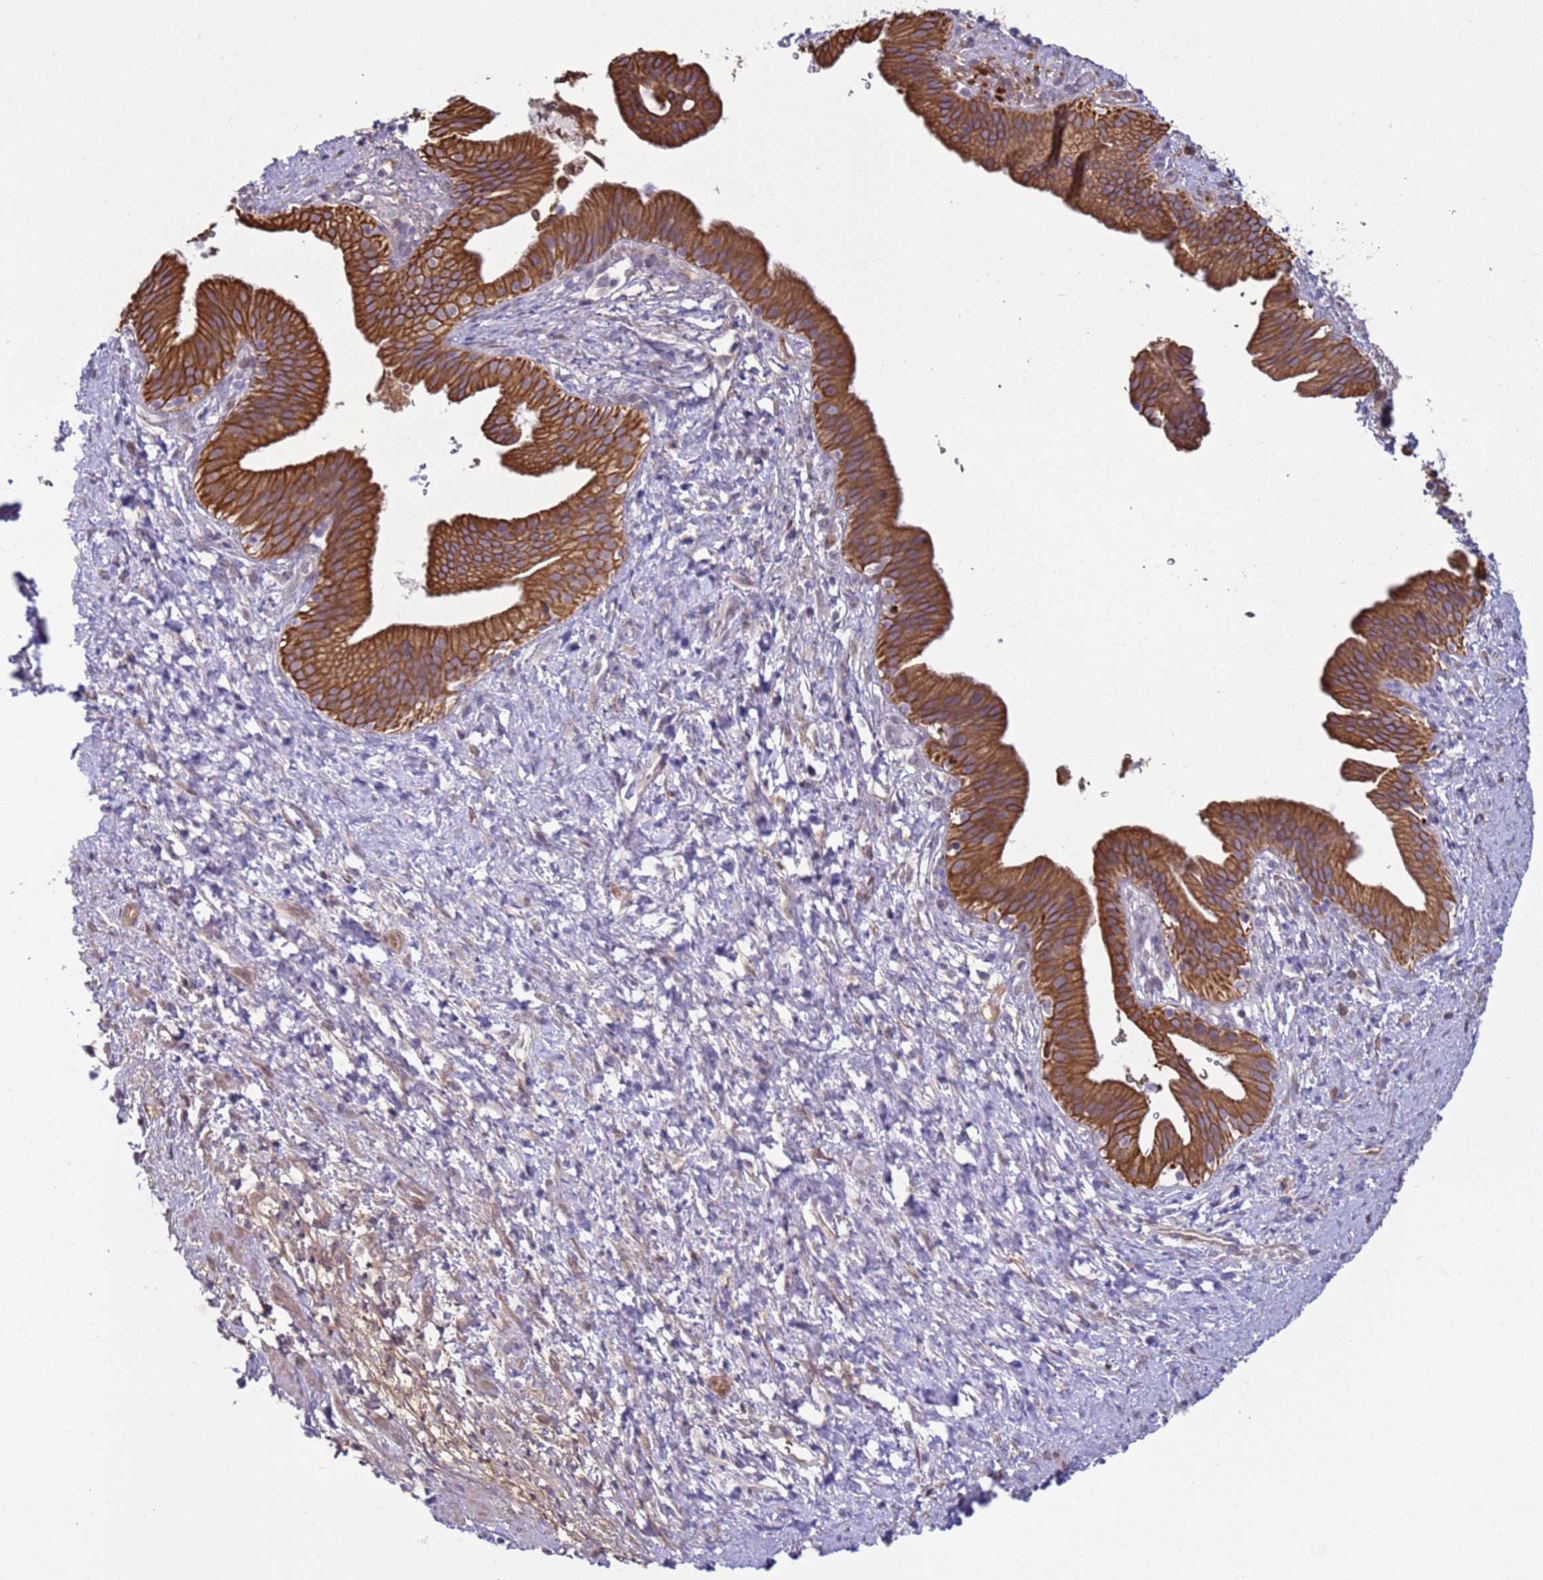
{"staining": {"intensity": "moderate", "quantity": ">75%", "location": "cytoplasmic/membranous"}, "tissue": "pancreatic cancer", "cell_type": "Tumor cells", "image_type": "cancer", "snomed": [{"axis": "morphology", "description": "Adenocarcinoma, NOS"}, {"axis": "topography", "description": "Pancreas"}], "caption": "A histopathology image of human pancreatic cancer (adenocarcinoma) stained for a protein exhibits moderate cytoplasmic/membranous brown staining in tumor cells. (Brightfield microscopy of DAB IHC at high magnification).", "gene": "NPAP1", "patient": {"sex": "male", "age": 68}}